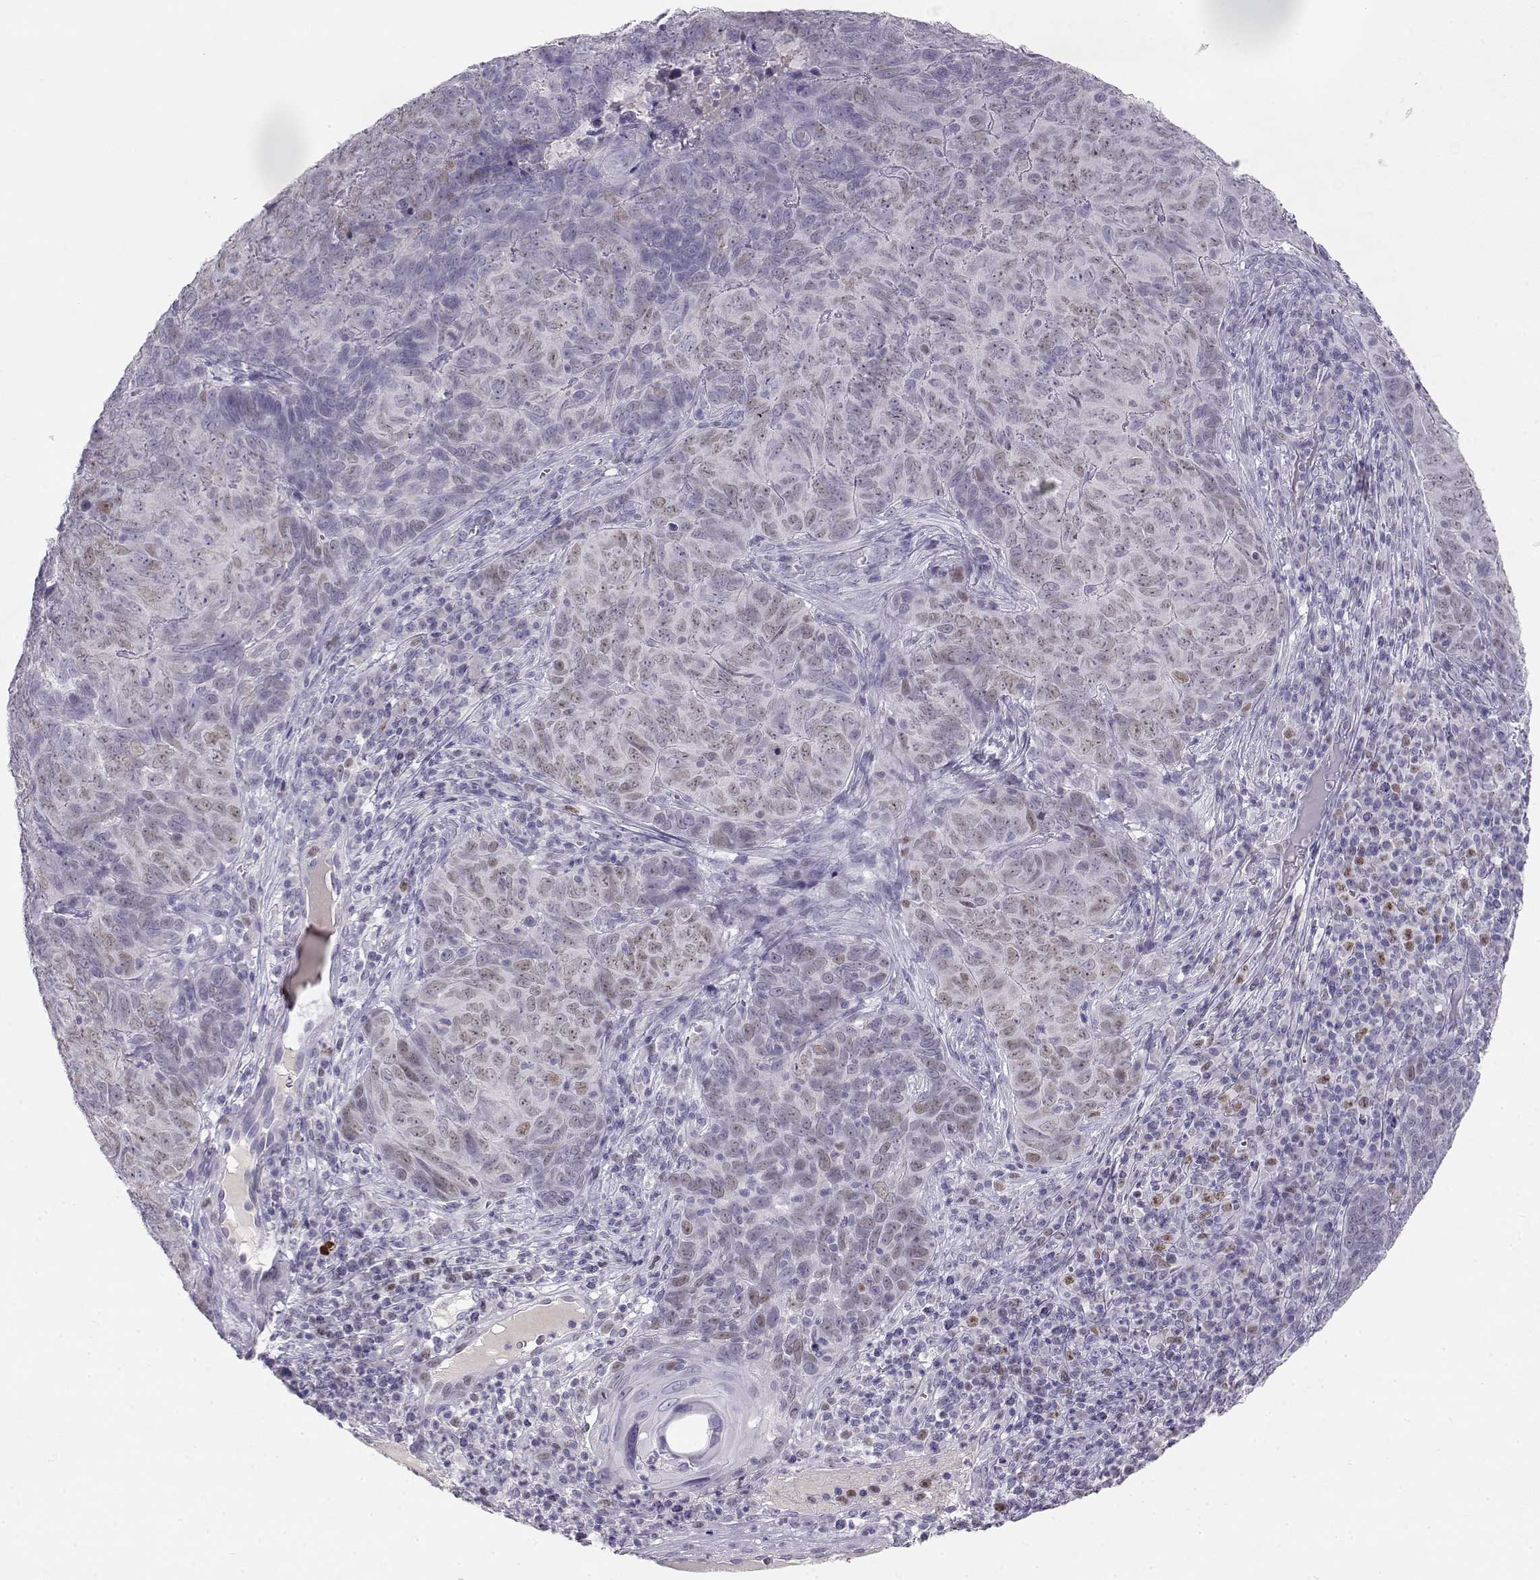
{"staining": {"intensity": "weak", "quantity": "<25%", "location": "nuclear"}, "tissue": "skin cancer", "cell_type": "Tumor cells", "image_type": "cancer", "snomed": [{"axis": "morphology", "description": "Squamous cell carcinoma, NOS"}, {"axis": "topography", "description": "Skin"}, {"axis": "topography", "description": "Anal"}], "caption": "An IHC image of squamous cell carcinoma (skin) is shown. There is no staining in tumor cells of squamous cell carcinoma (skin).", "gene": "OPN5", "patient": {"sex": "female", "age": 51}}